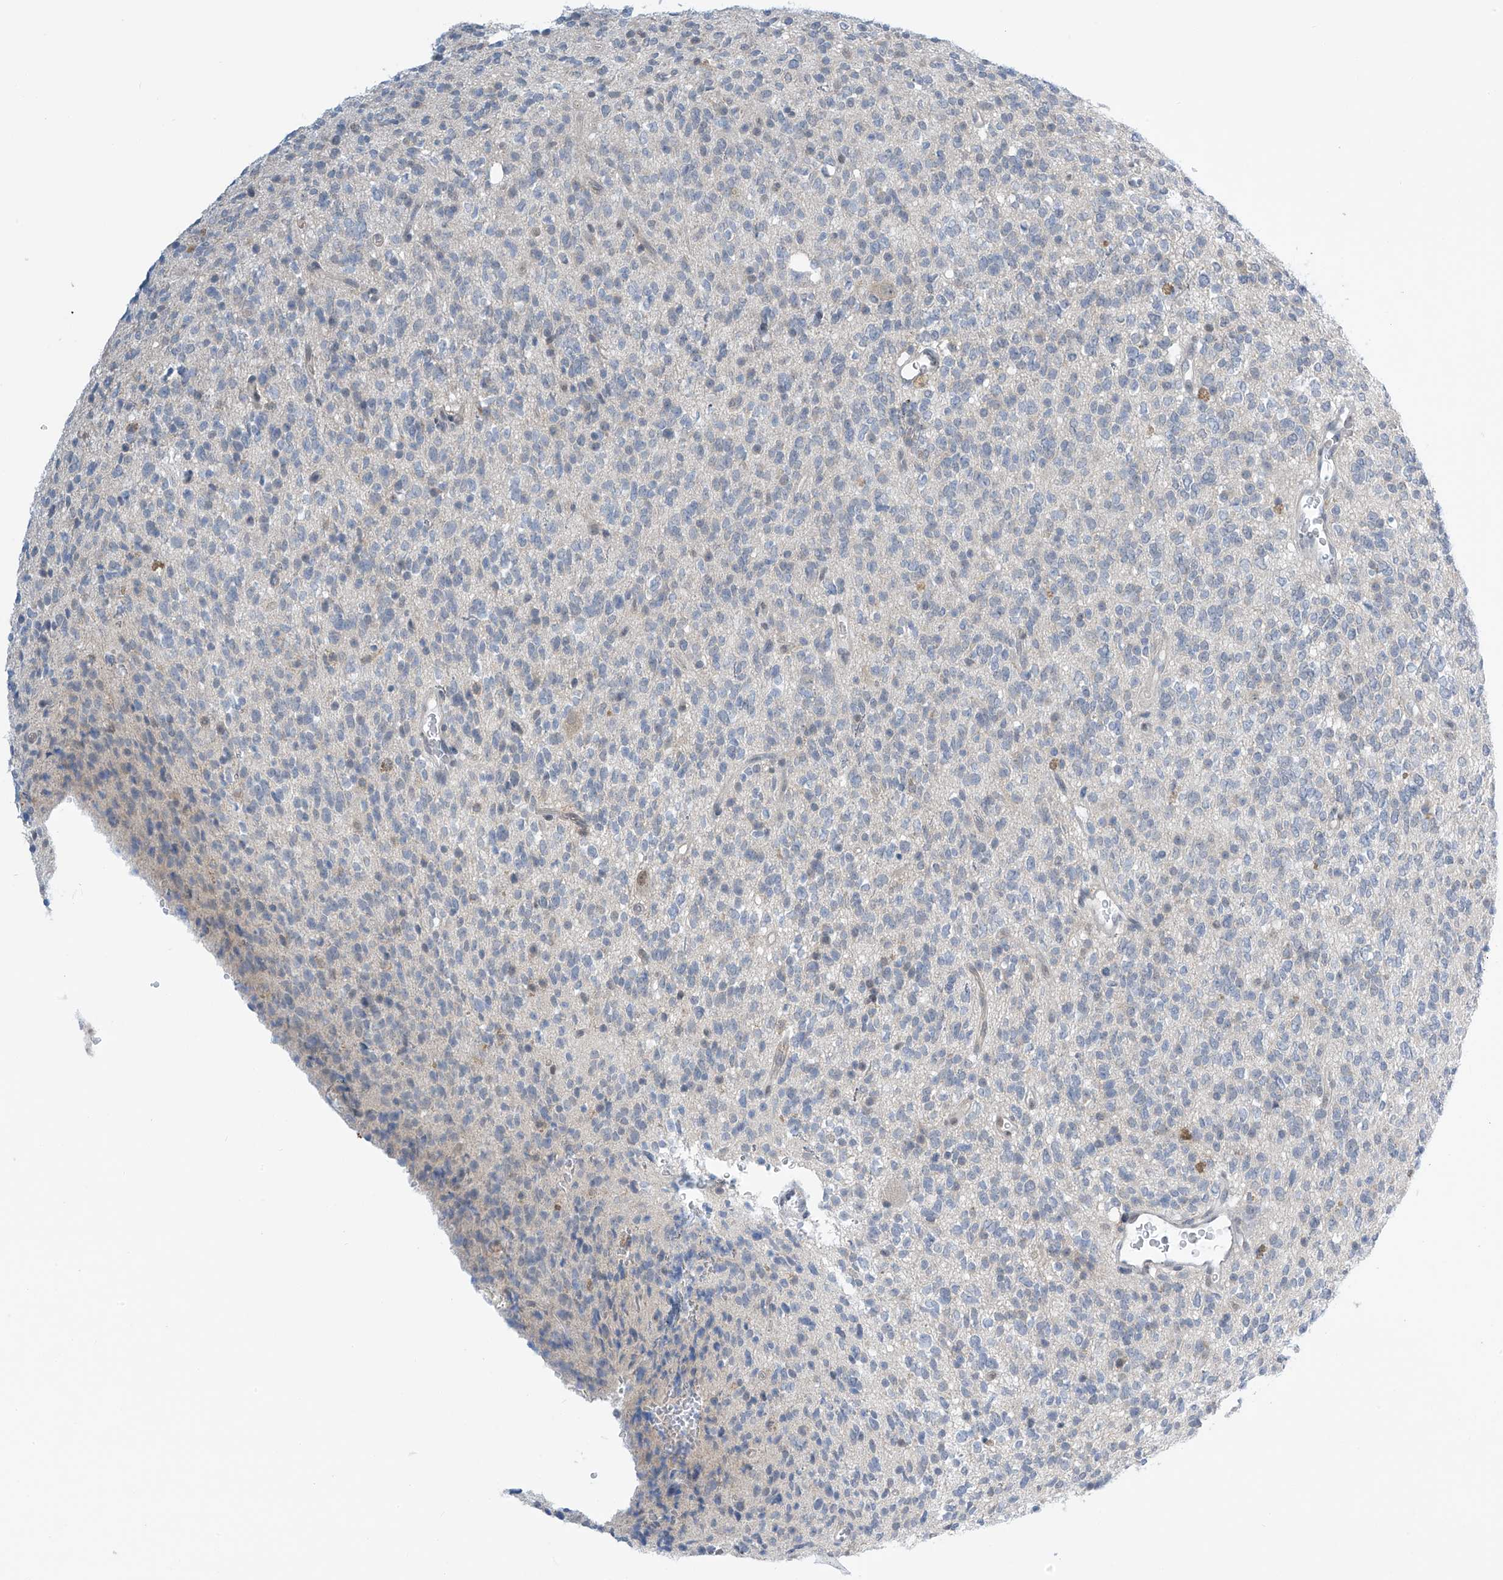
{"staining": {"intensity": "negative", "quantity": "none", "location": "none"}, "tissue": "glioma", "cell_type": "Tumor cells", "image_type": "cancer", "snomed": [{"axis": "morphology", "description": "Glioma, malignant, High grade"}, {"axis": "topography", "description": "Brain"}], "caption": "Human glioma stained for a protein using immunohistochemistry displays no staining in tumor cells.", "gene": "APLF", "patient": {"sex": "male", "age": 34}}